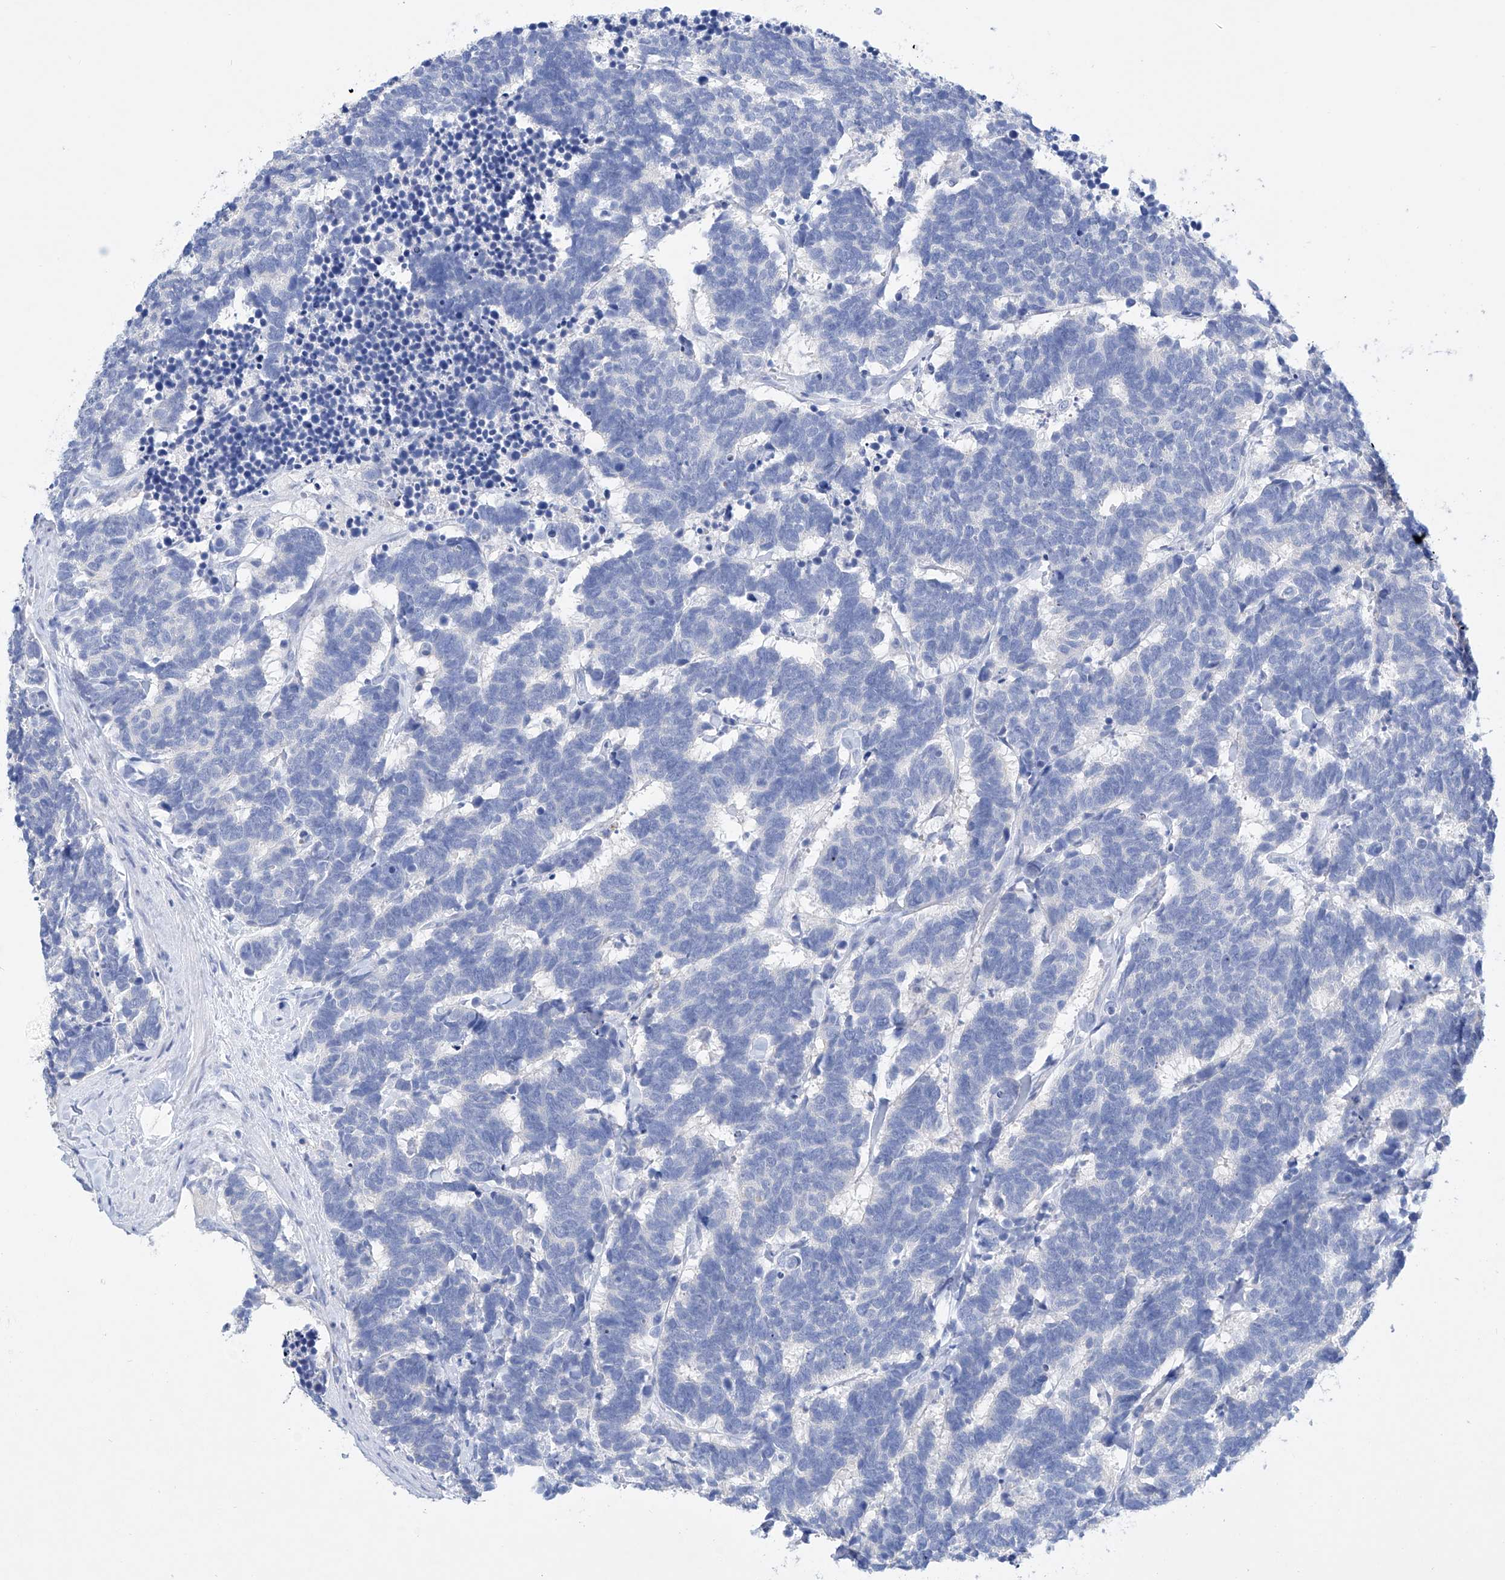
{"staining": {"intensity": "negative", "quantity": "none", "location": "none"}, "tissue": "carcinoid", "cell_type": "Tumor cells", "image_type": "cancer", "snomed": [{"axis": "morphology", "description": "Carcinoma, NOS"}, {"axis": "morphology", "description": "Carcinoid, malignant, NOS"}, {"axis": "topography", "description": "Urinary bladder"}], "caption": "This is an immunohistochemistry (IHC) photomicrograph of human carcinoma. There is no staining in tumor cells.", "gene": "LURAP1", "patient": {"sex": "male", "age": 57}}